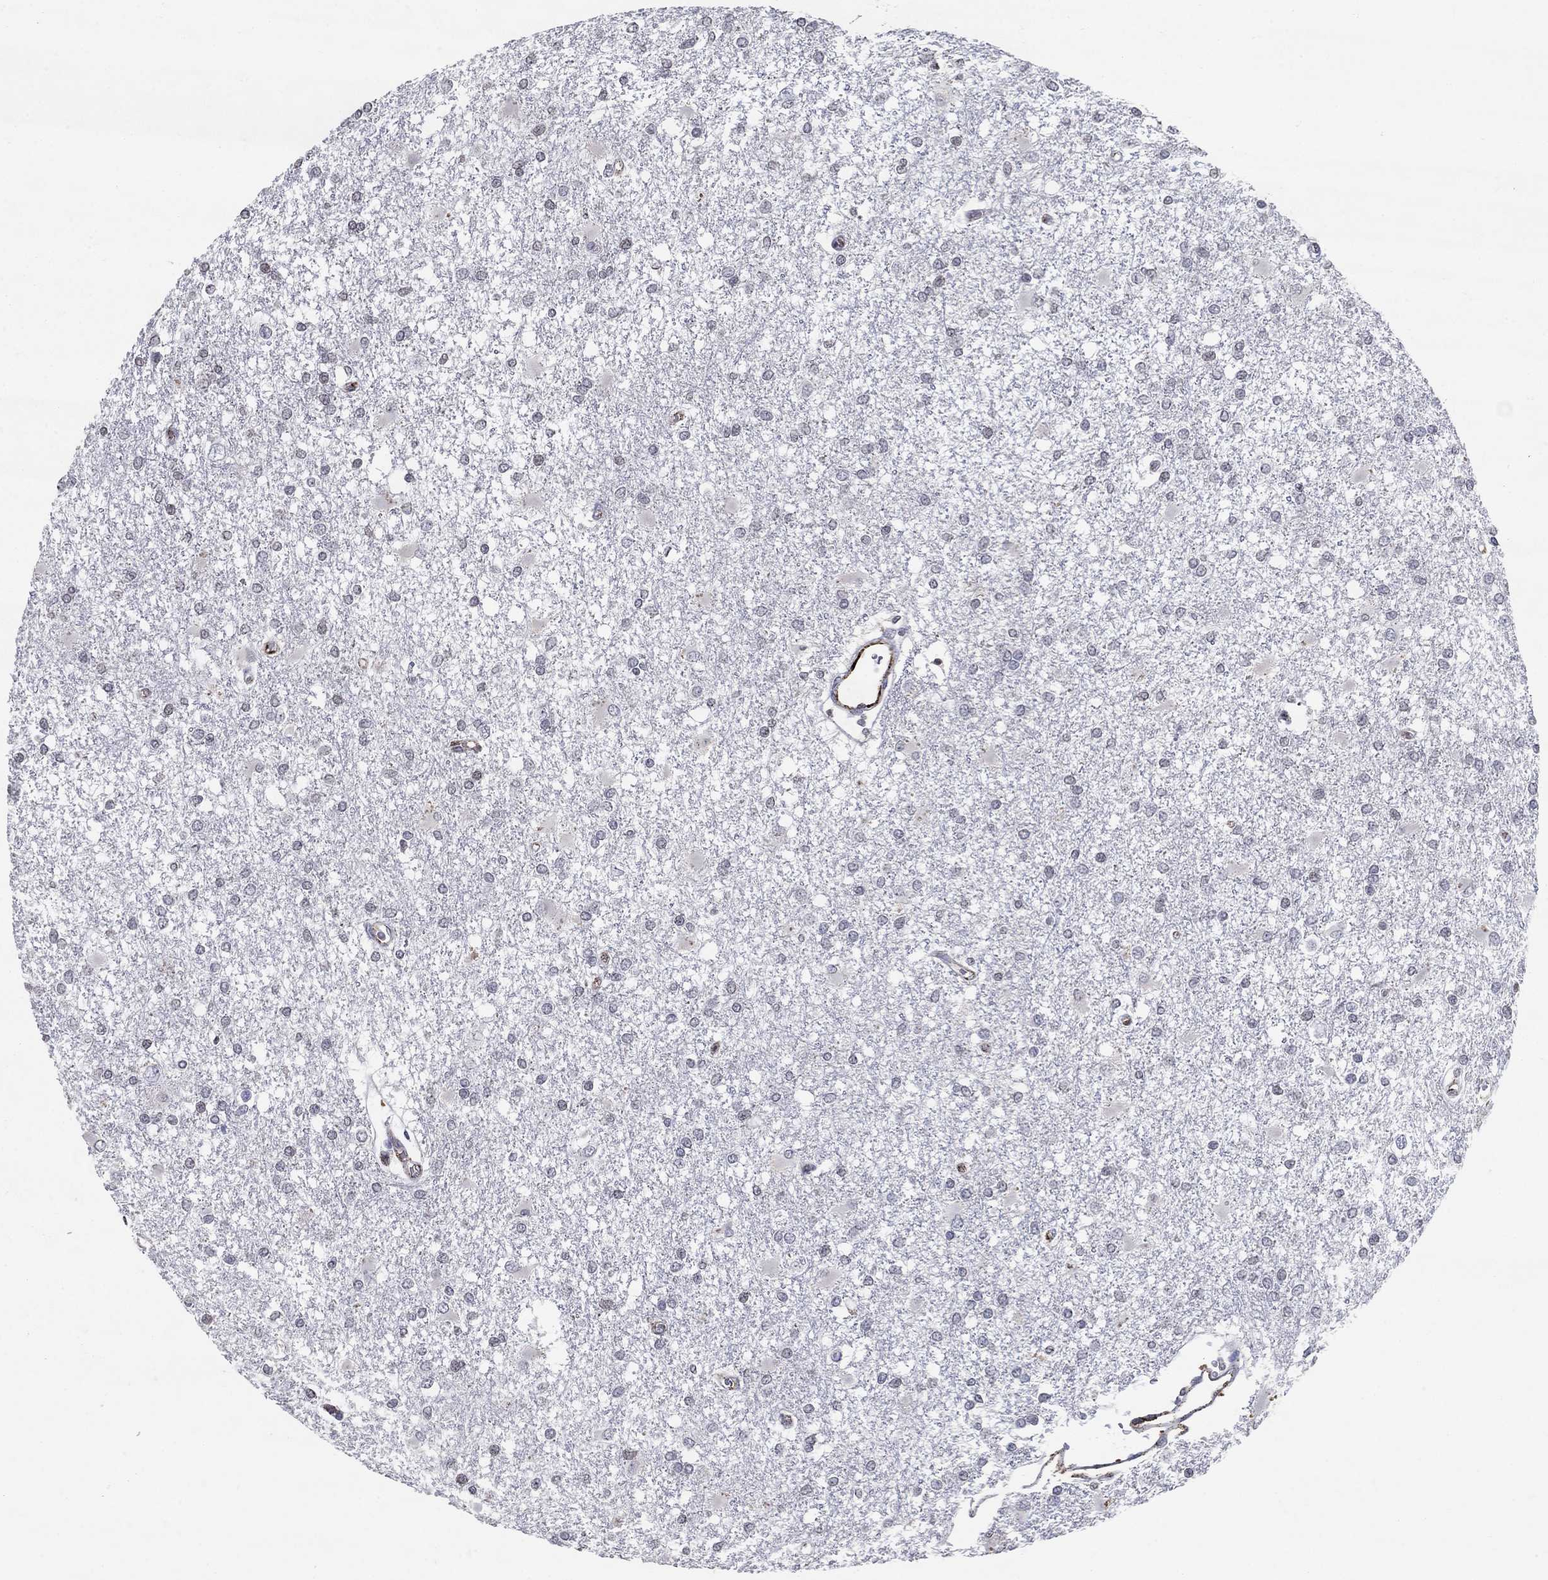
{"staining": {"intensity": "negative", "quantity": "none", "location": "none"}, "tissue": "glioma", "cell_type": "Tumor cells", "image_type": "cancer", "snomed": [{"axis": "morphology", "description": "Glioma, malignant, High grade"}, {"axis": "topography", "description": "Cerebral cortex"}], "caption": "An image of human malignant glioma (high-grade) is negative for staining in tumor cells. (Stains: DAB IHC with hematoxylin counter stain, Microscopy: brightfield microscopy at high magnification).", "gene": "TINAG", "patient": {"sex": "male", "age": 79}}